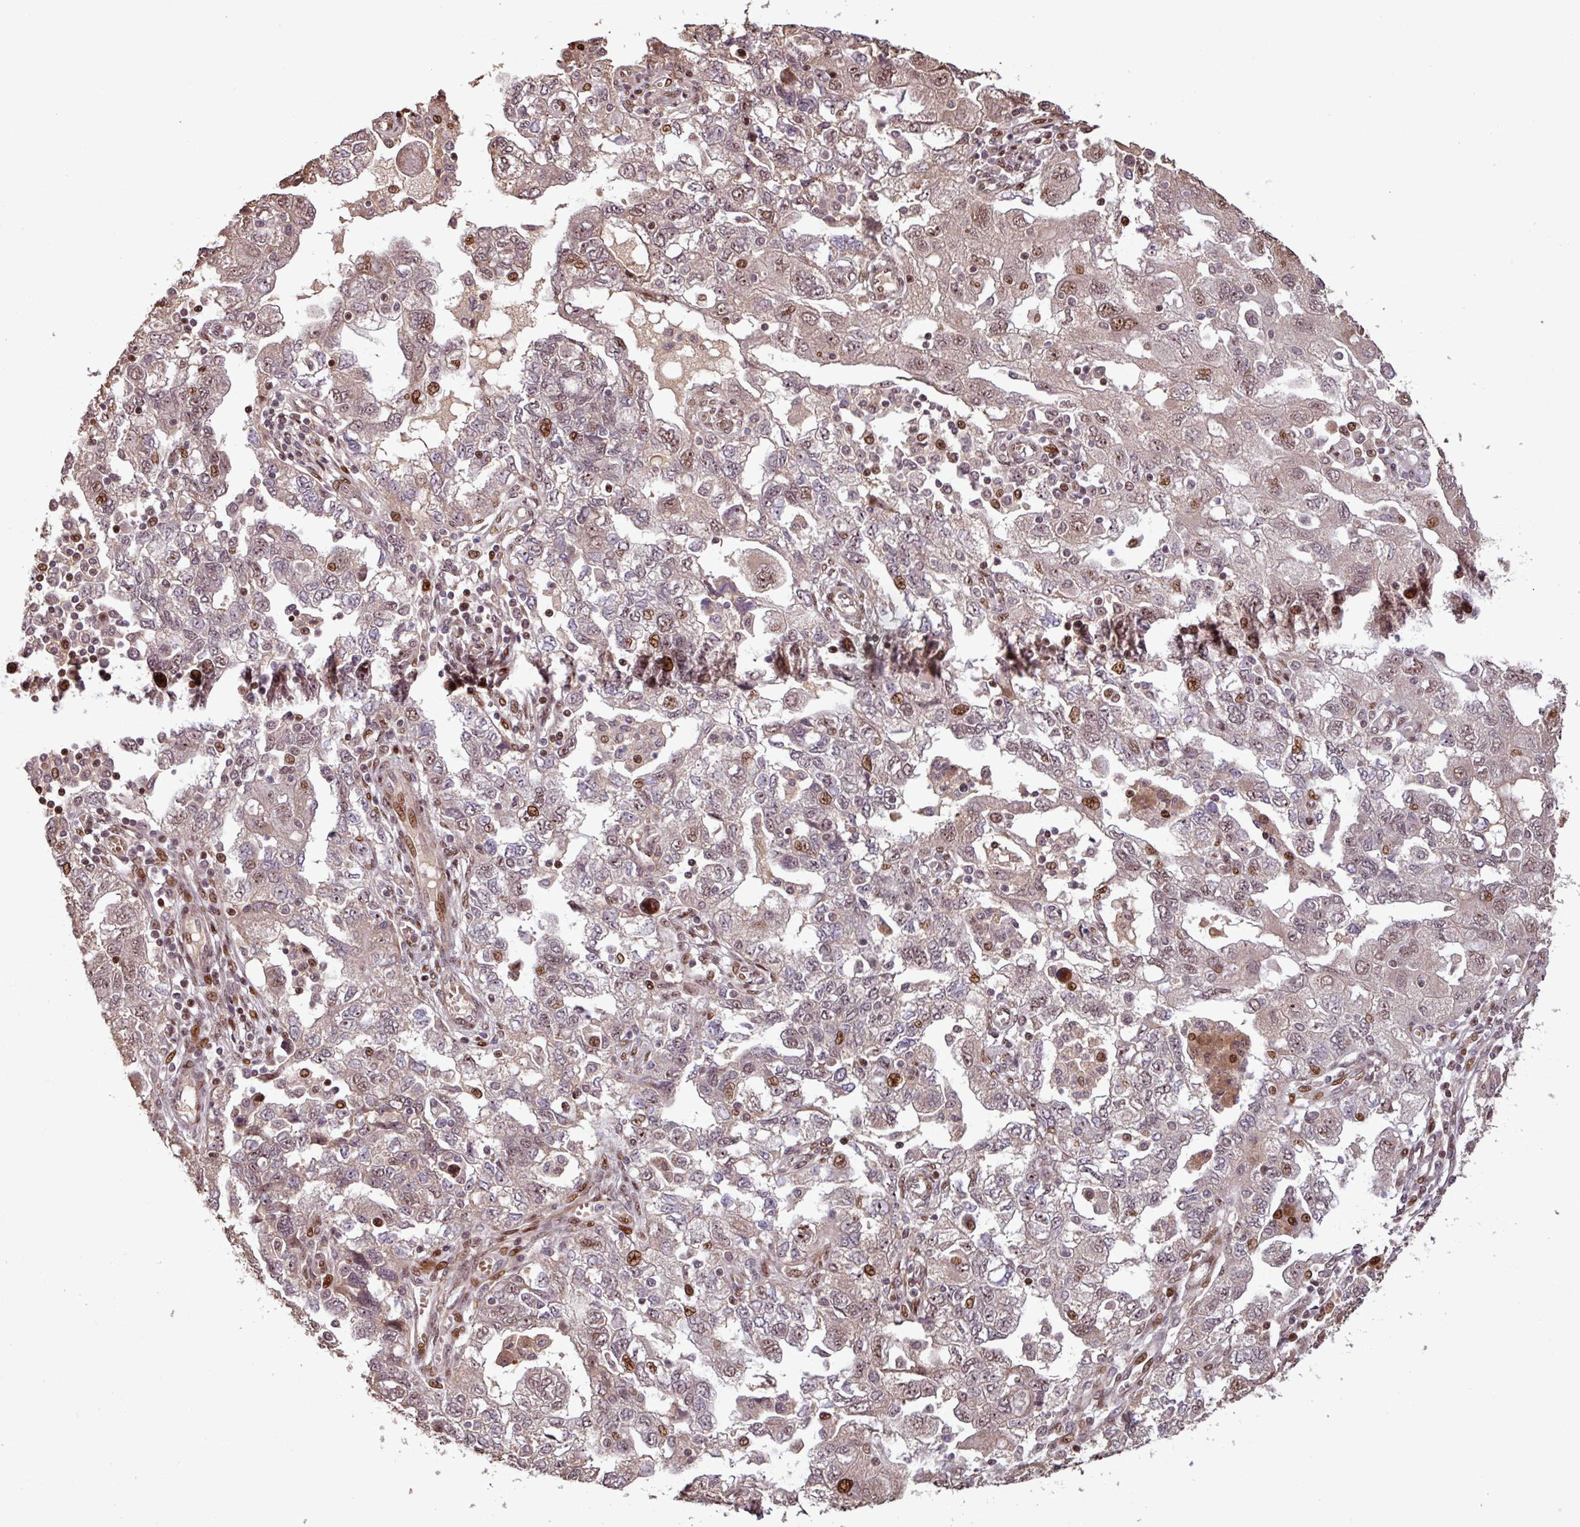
{"staining": {"intensity": "moderate", "quantity": "25%-75%", "location": "nuclear"}, "tissue": "ovarian cancer", "cell_type": "Tumor cells", "image_type": "cancer", "snomed": [{"axis": "morphology", "description": "Carcinoma, NOS"}, {"axis": "morphology", "description": "Cystadenocarcinoma, serous, NOS"}, {"axis": "topography", "description": "Ovary"}], "caption": "Ovarian carcinoma stained with a protein marker shows moderate staining in tumor cells.", "gene": "SLC22A24", "patient": {"sex": "female", "age": 69}}